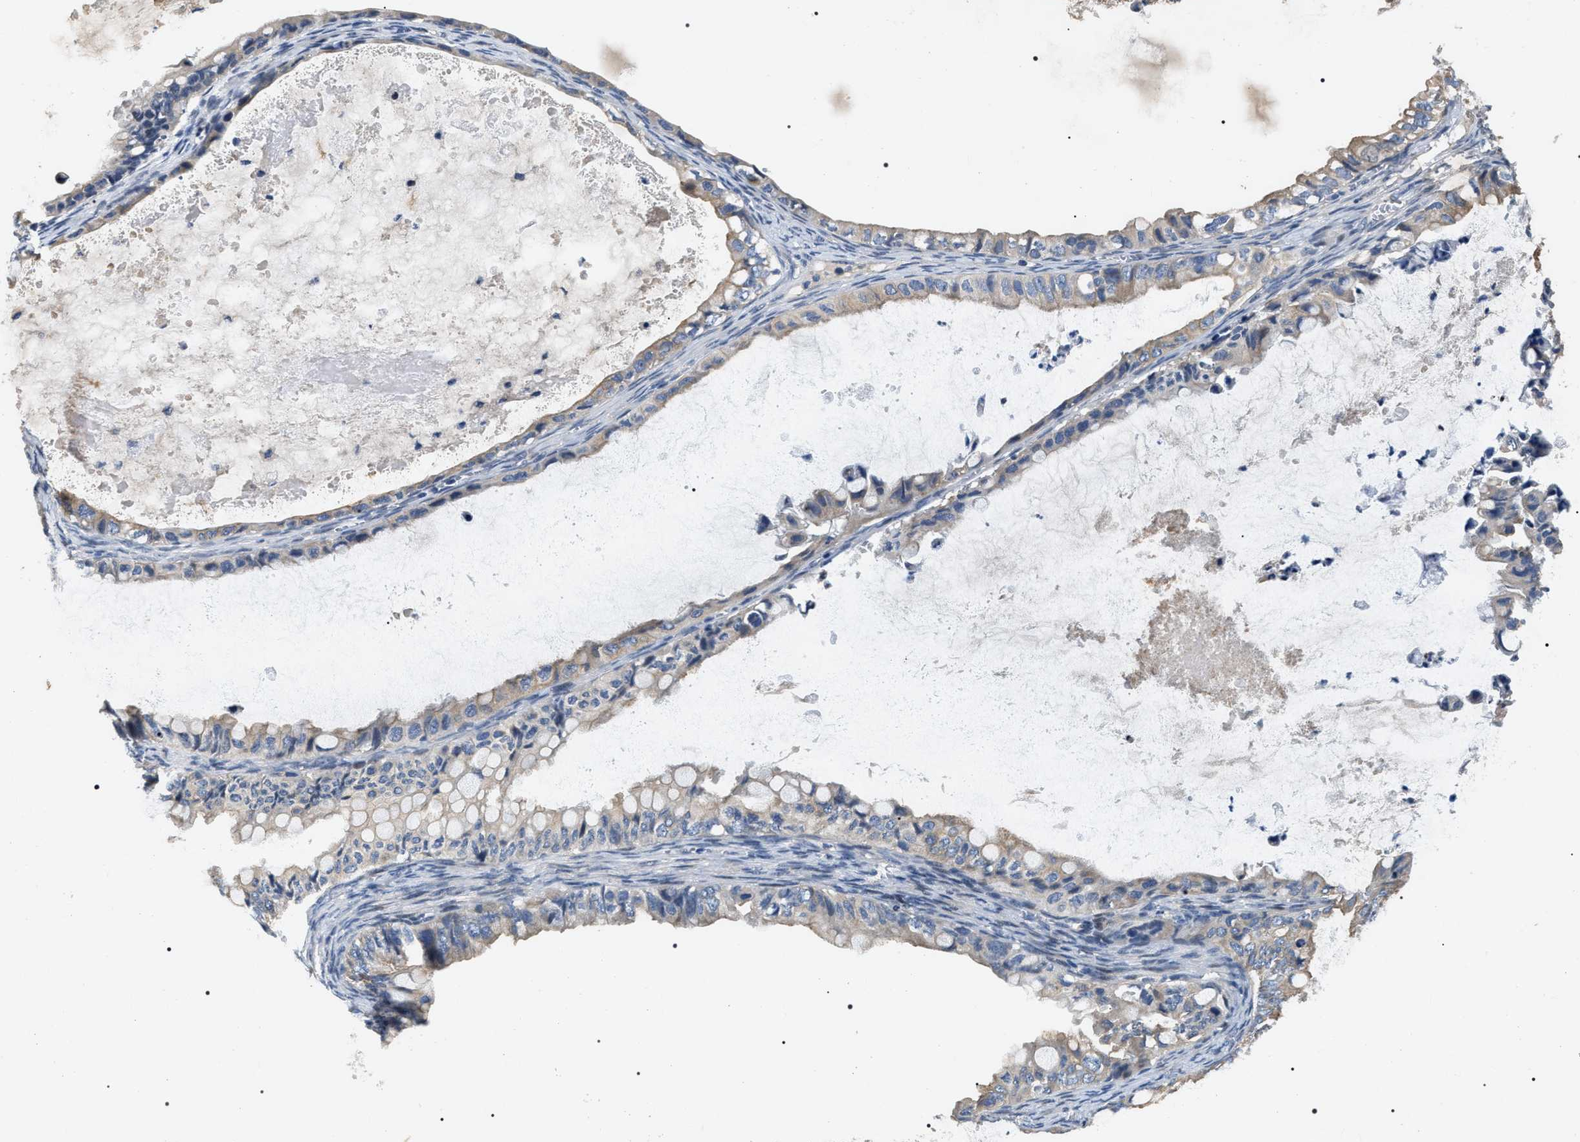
{"staining": {"intensity": "negative", "quantity": "none", "location": "none"}, "tissue": "ovarian cancer", "cell_type": "Tumor cells", "image_type": "cancer", "snomed": [{"axis": "morphology", "description": "Cystadenocarcinoma, mucinous, NOS"}, {"axis": "topography", "description": "Ovary"}], "caption": "Tumor cells are negative for brown protein staining in ovarian mucinous cystadenocarcinoma.", "gene": "IFT81", "patient": {"sex": "female", "age": 80}}